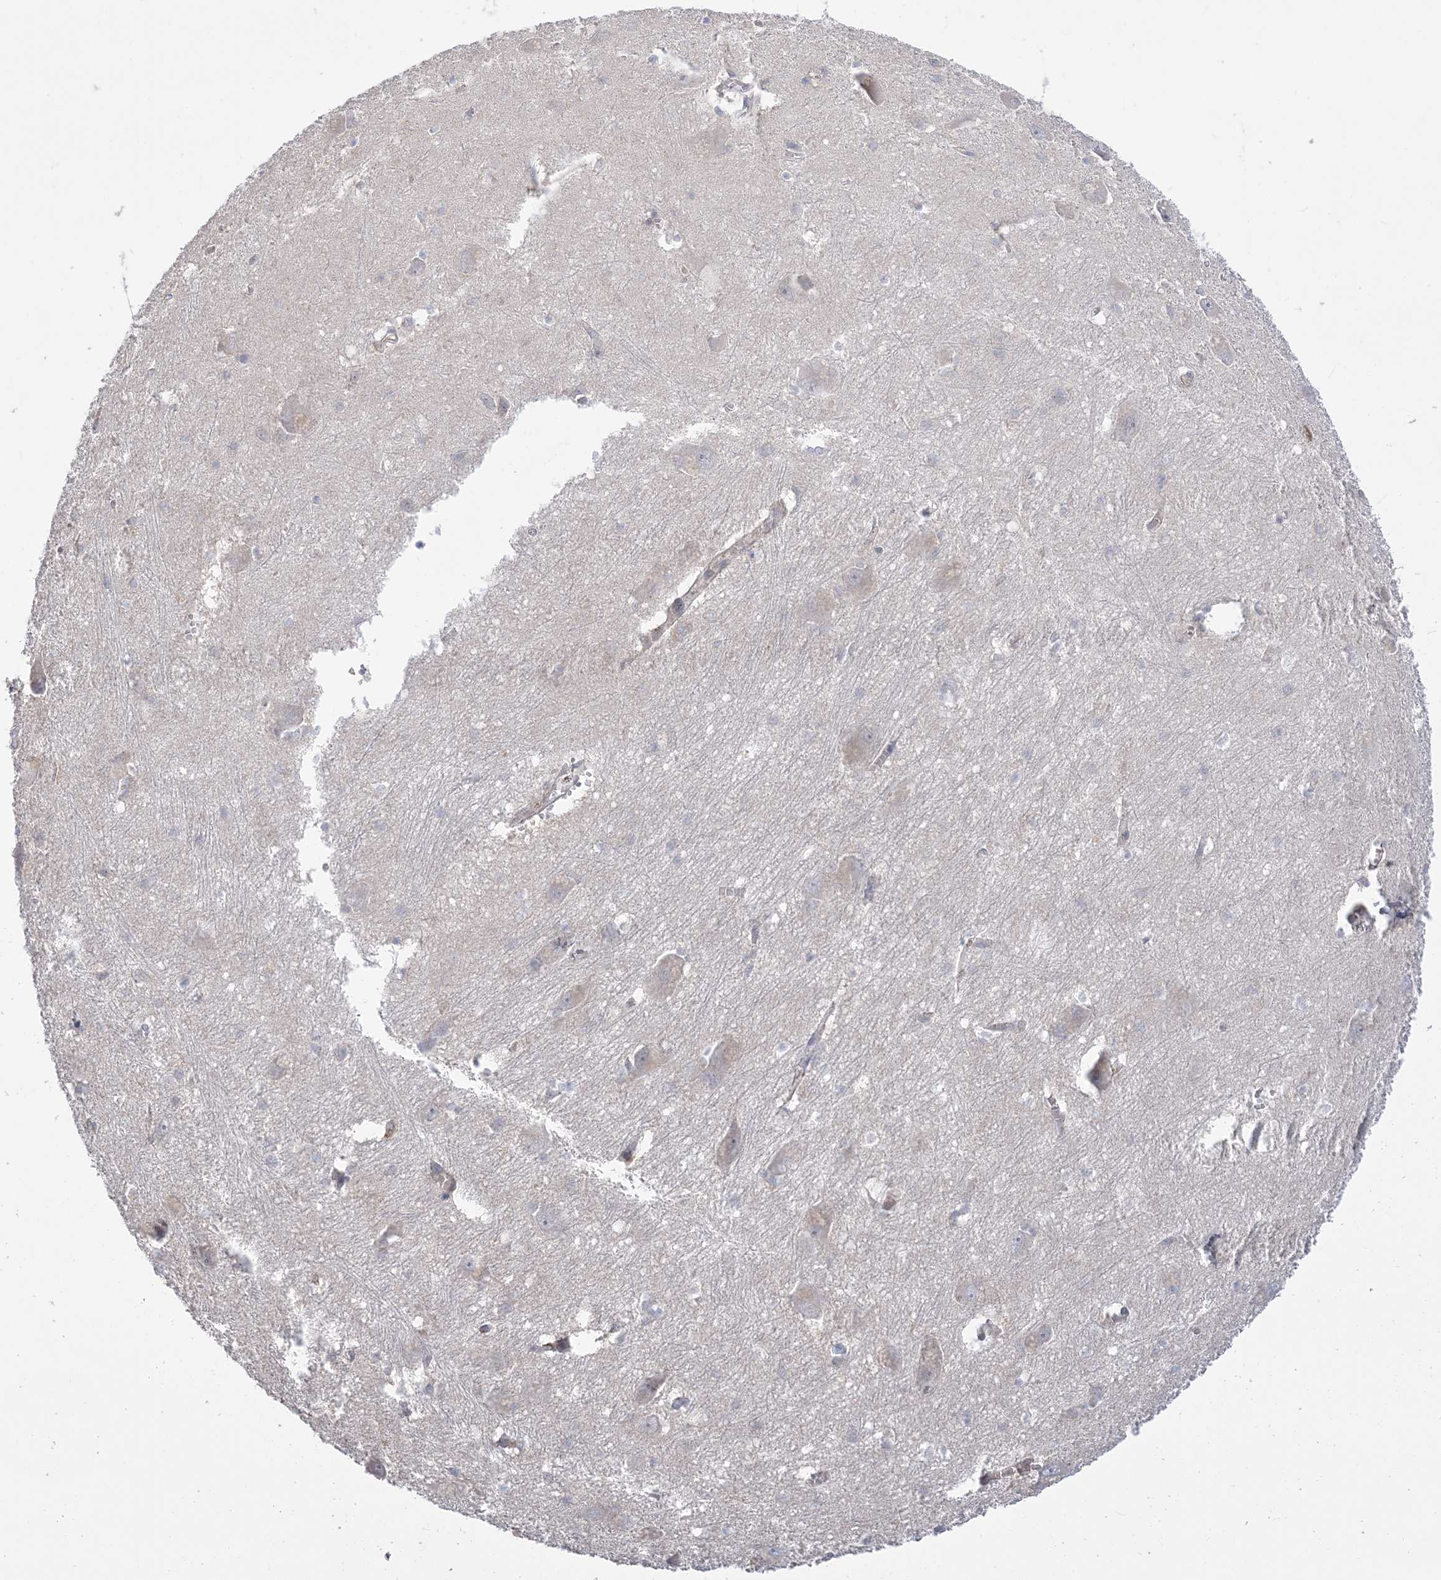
{"staining": {"intensity": "negative", "quantity": "none", "location": "none"}, "tissue": "caudate", "cell_type": "Glial cells", "image_type": "normal", "snomed": [{"axis": "morphology", "description": "Normal tissue, NOS"}, {"axis": "topography", "description": "Lateral ventricle wall"}], "caption": "Immunohistochemistry image of unremarkable caudate: human caudate stained with DAB (3,3'-diaminobenzidine) displays no significant protein staining in glial cells.", "gene": "HAAO", "patient": {"sex": "male", "age": 37}}